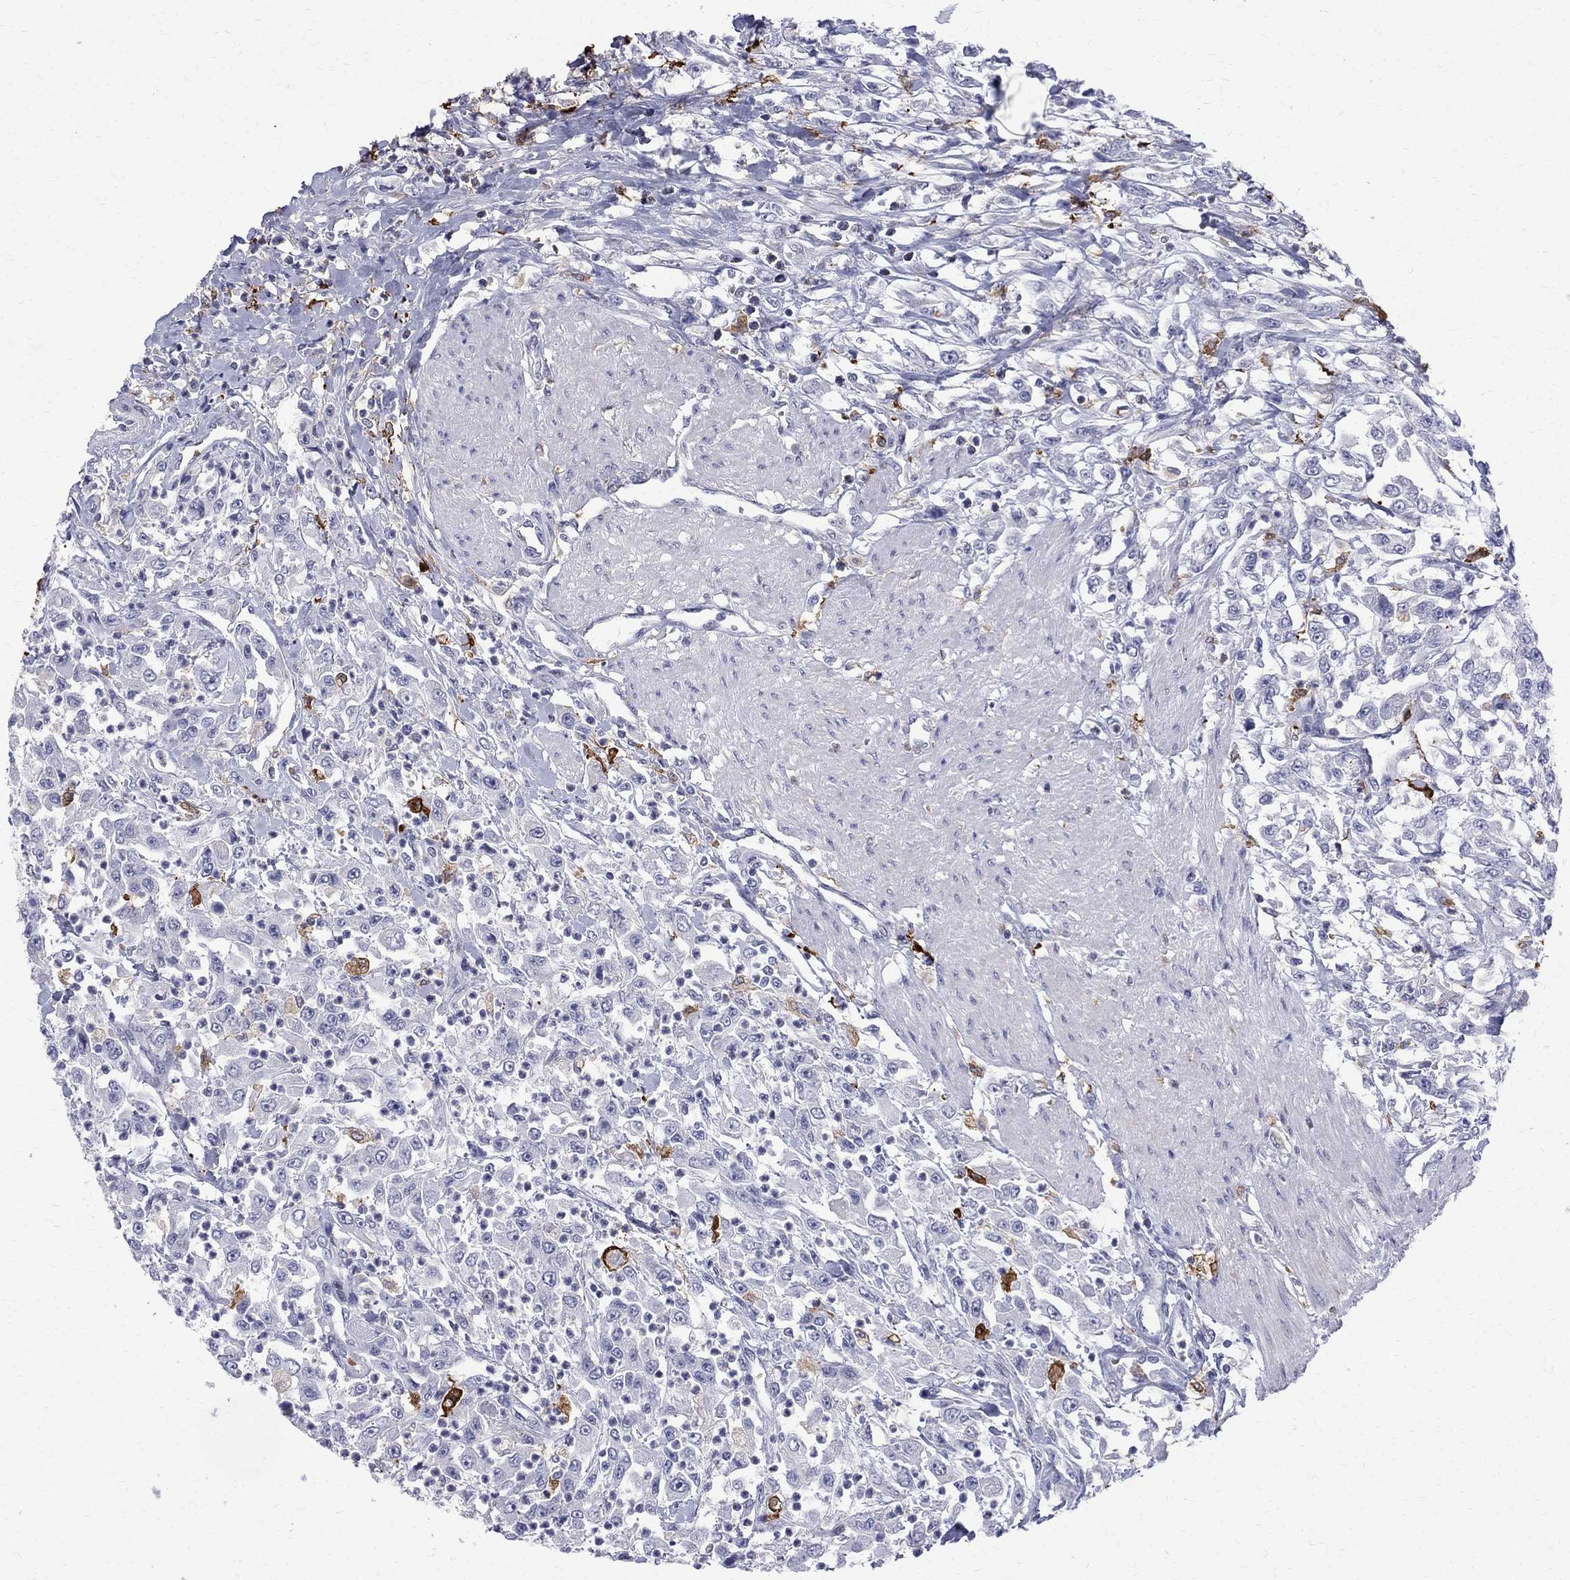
{"staining": {"intensity": "negative", "quantity": "none", "location": "none"}, "tissue": "urothelial cancer", "cell_type": "Tumor cells", "image_type": "cancer", "snomed": [{"axis": "morphology", "description": "Urothelial carcinoma, High grade"}, {"axis": "topography", "description": "Urinary bladder"}], "caption": "This is an immunohistochemistry (IHC) micrograph of human urothelial cancer. There is no staining in tumor cells.", "gene": "AGER", "patient": {"sex": "male", "age": 46}}